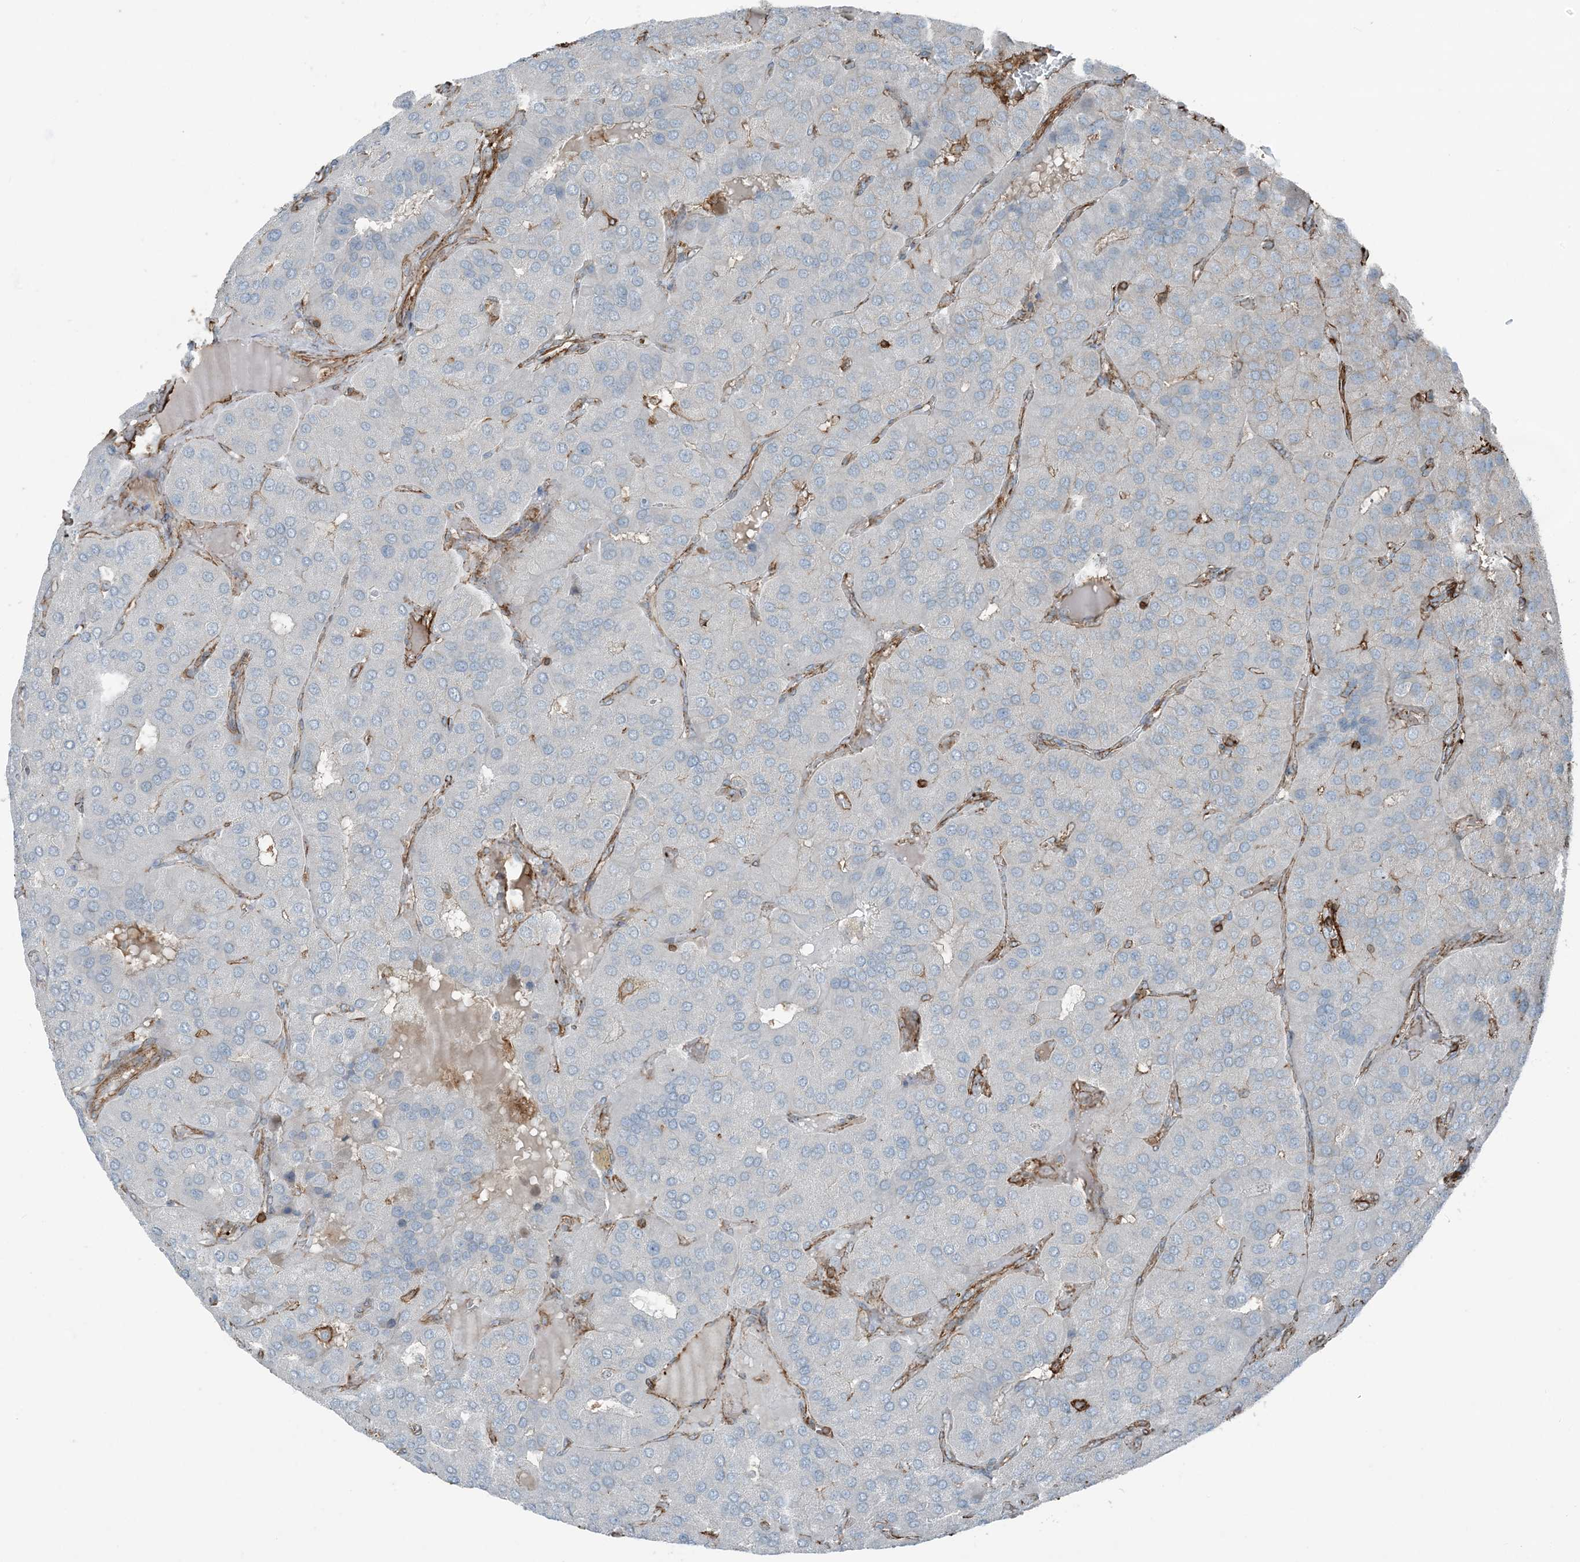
{"staining": {"intensity": "negative", "quantity": "none", "location": "none"}, "tissue": "parathyroid gland", "cell_type": "Glandular cells", "image_type": "normal", "snomed": [{"axis": "morphology", "description": "Normal tissue, NOS"}, {"axis": "morphology", "description": "Adenoma, NOS"}, {"axis": "topography", "description": "Parathyroid gland"}], "caption": "Photomicrograph shows no significant protein staining in glandular cells of benign parathyroid gland. (Brightfield microscopy of DAB immunohistochemistry (IHC) at high magnification).", "gene": "APOBEC3C", "patient": {"sex": "female", "age": 86}}